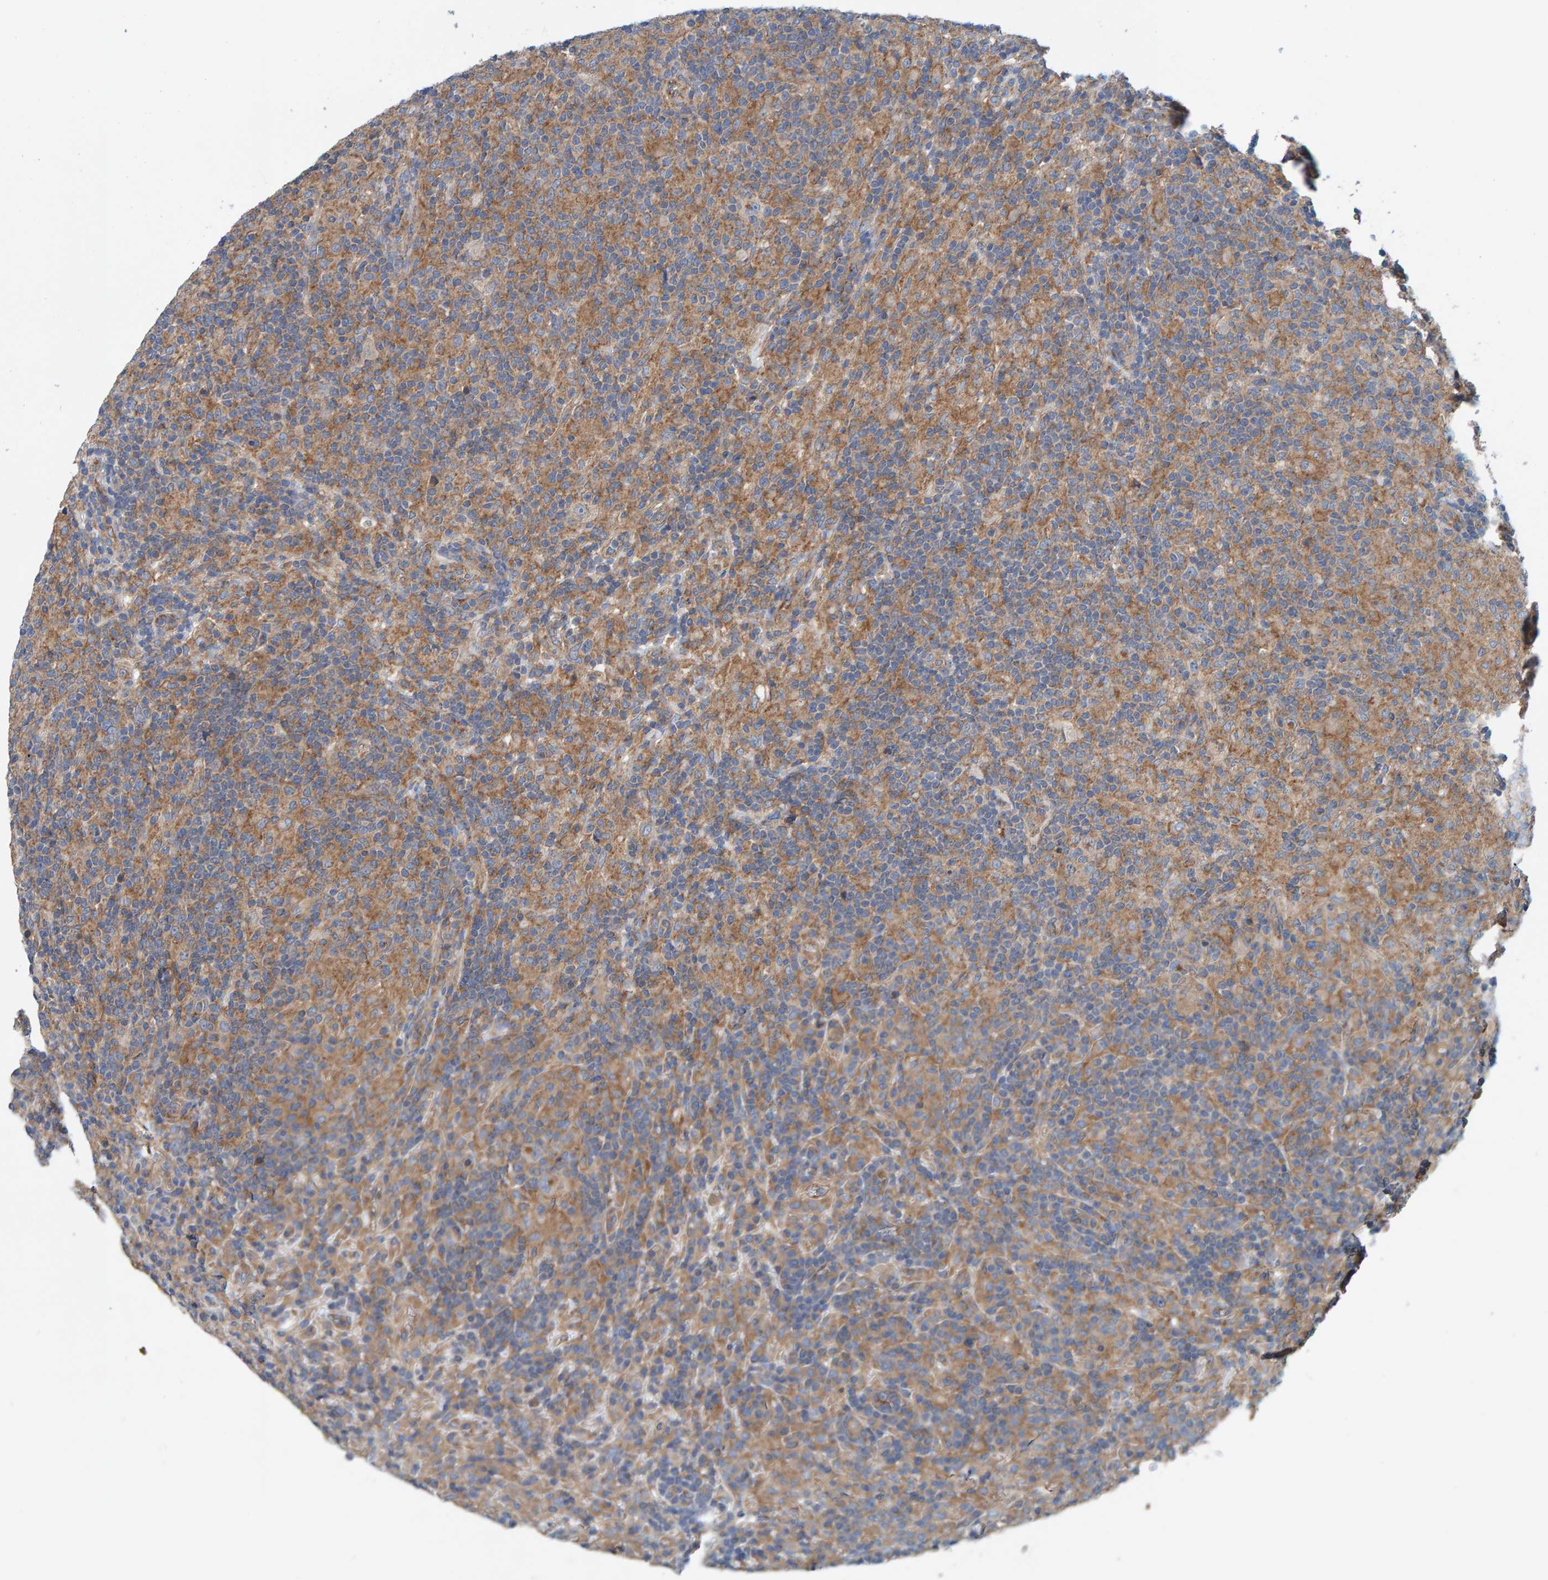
{"staining": {"intensity": "weak", "quantity": "25%-75%", "location": "cytoplasmic/membranous"}, "tissue": "lymphoma", "cell_type": "Tumor cells", "image_type": "cancer", "snomed": [{"axis": "morphology", "description": "Hodgkin's disease, NOS"}, {"axis": "topography", "description": "Lymph node"}], "caption": "Hodgkin's disease stained for a protein (brown) demonstrates weak cytoplasmic/membranous positive expression in about 25%-75% of tumor cells.", "gene": "MKLN1", "patient": {"sex": "male", "age": 70}}